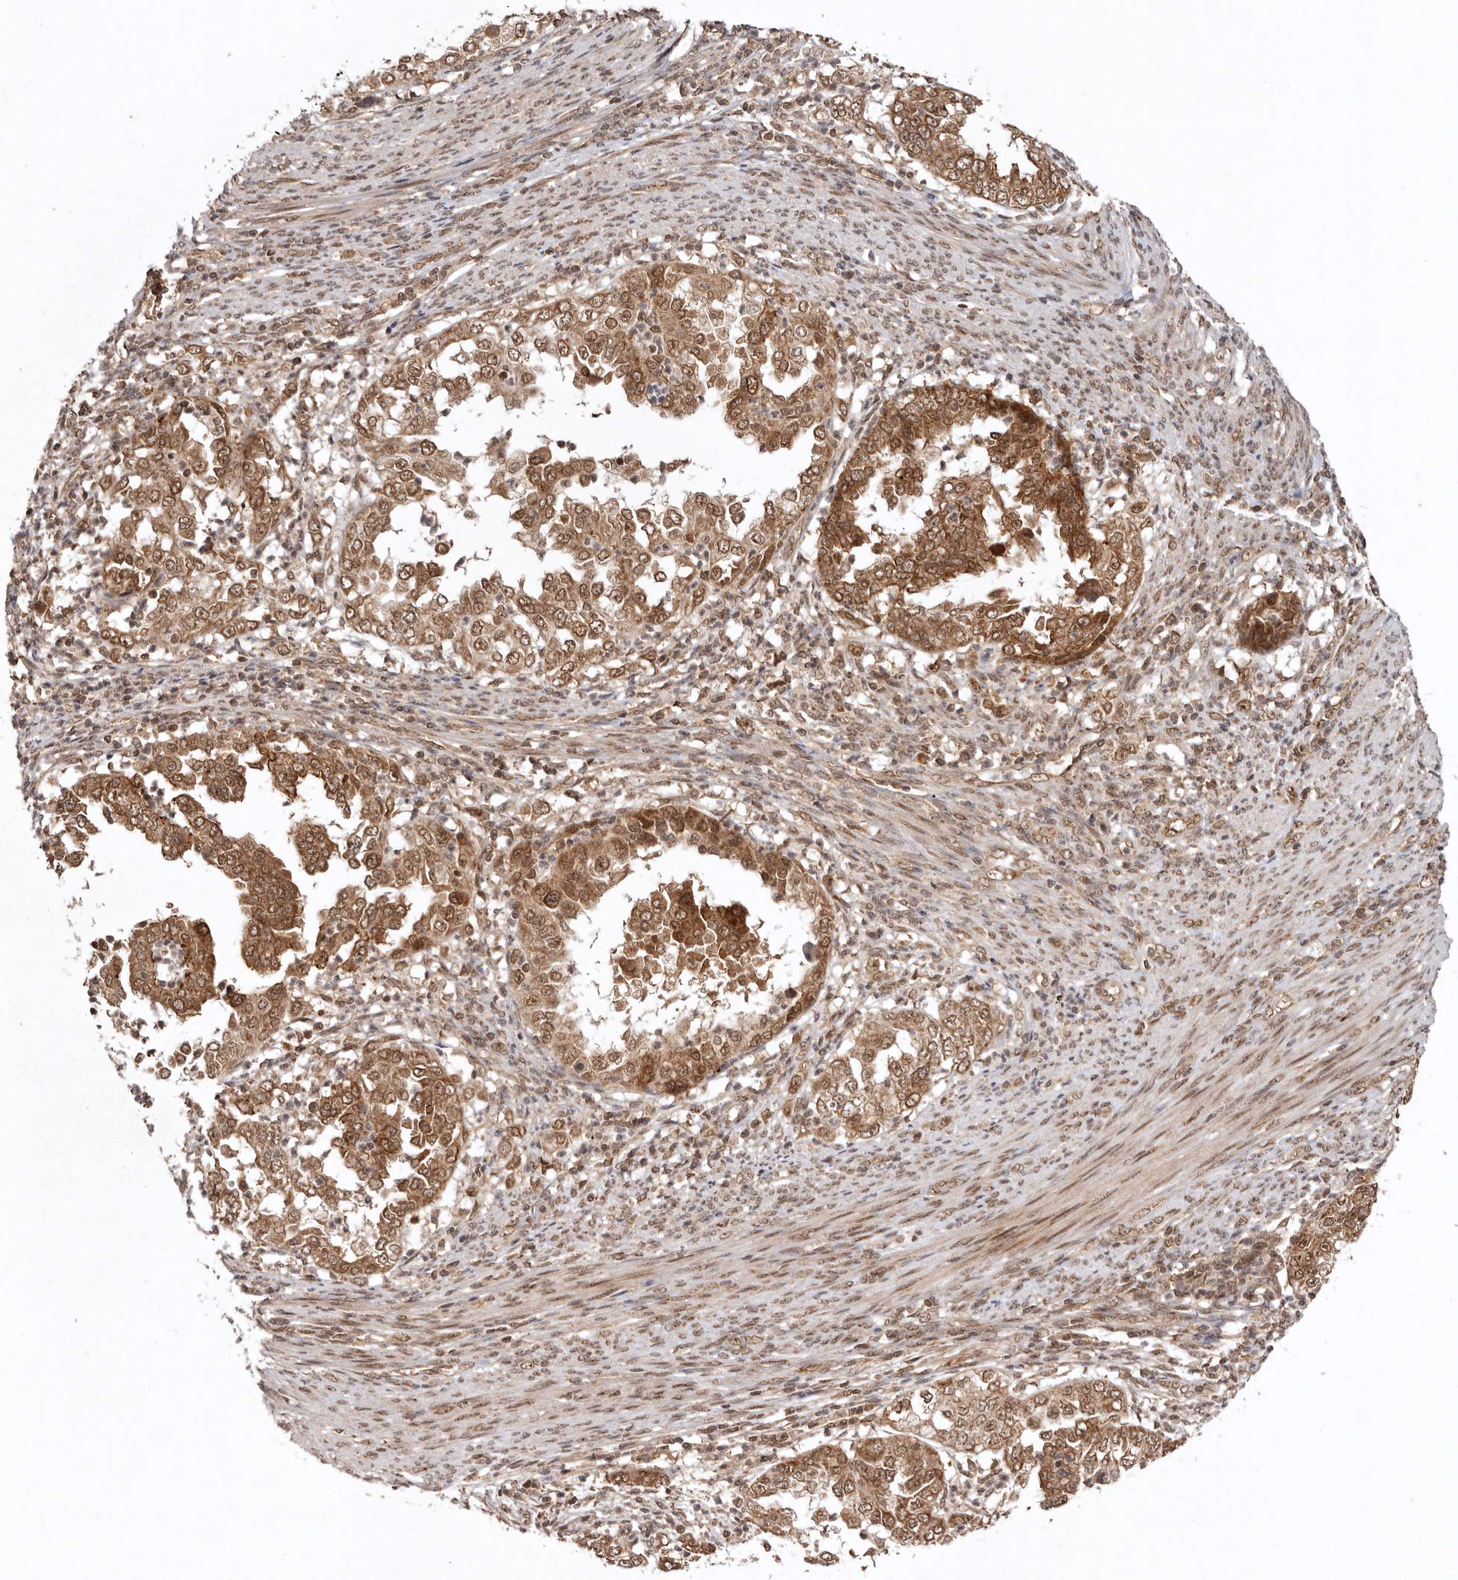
{"staining": {"intensity": "moderate", "quantity": ">75%", "location": "cytoplasmic/membranous,nuclear"}, "tissue": "endometrial cancer", "cell_type": "Tumor cells", "image_type": "cancer", "snomed": [{"axis": "morphology", "description": "Adenocarcinoma, NOS"}, {"axis": "topography", "description": "Endometrium"}], "caption": "Immunohistochemical staining of endometrial cancer (adenocarcinoma) reveals medium levels of moderate cytoplasmic/membranous and nuclear positivity in about >75% of tumor cells.", "gene": "TARS2", "patient": {"sex": "female", "age": 85}}